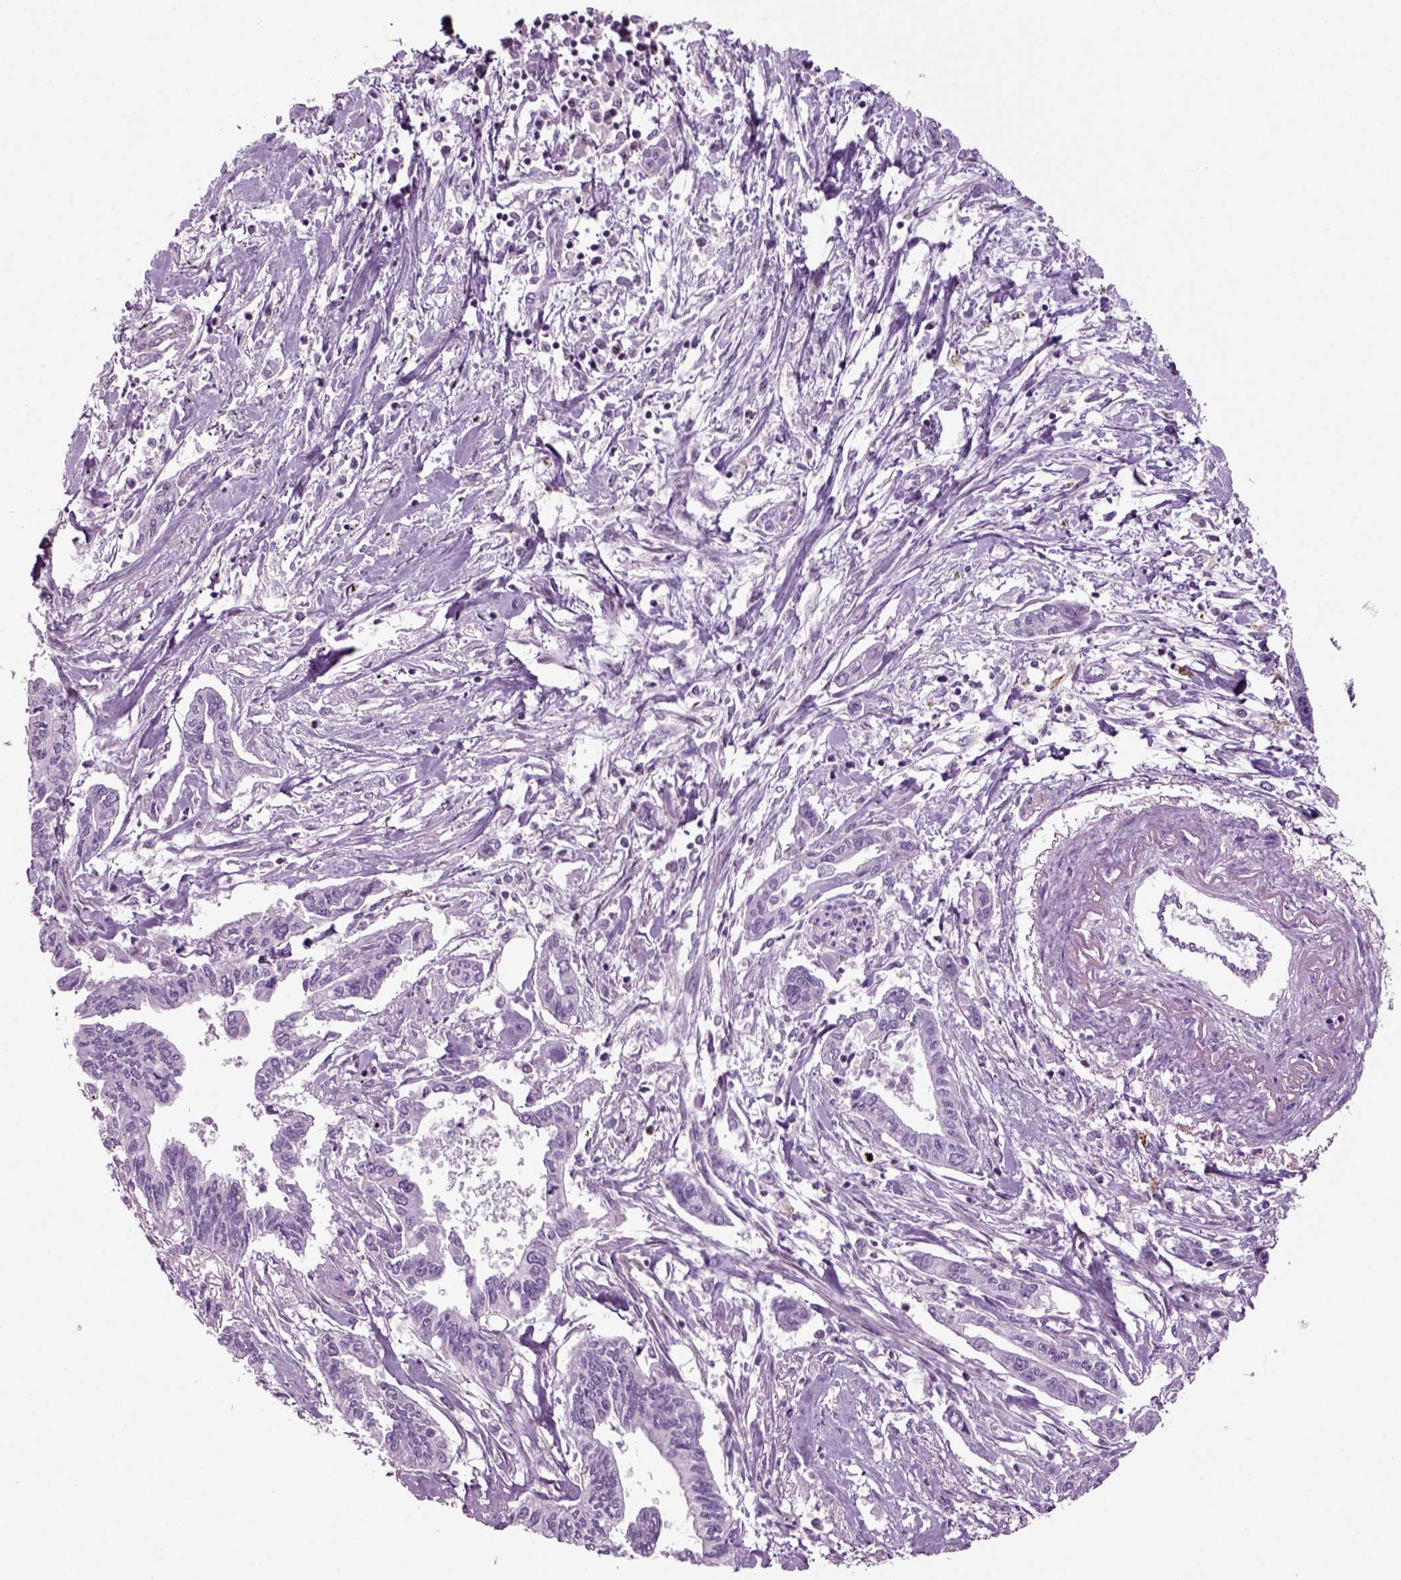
{"staining": {"intensity": "negative", "quantity": "none", "location": "none"}, "tissue": "pancreatic cancer", "cell_type": "Tumor cells", "image_type": "cancer", "snomed": [{"axis": "morphology", "description": "Adenocarcinoma, NOS"}, {"axis": "topography", "description": "Pancreas"}], "caption": "A high-resolution histopathology image shows immunohistochemistry (IHC) staining of pancreatic cancer, which displays no significant expression in tumor cells. Brightfield microscopy of immunohistochemistry stained with DAB (brown) and hematoxylin (blue), captured at high magnification.", "gene": "ARID3A", "patient": {"sex": "male", "age": 60}}